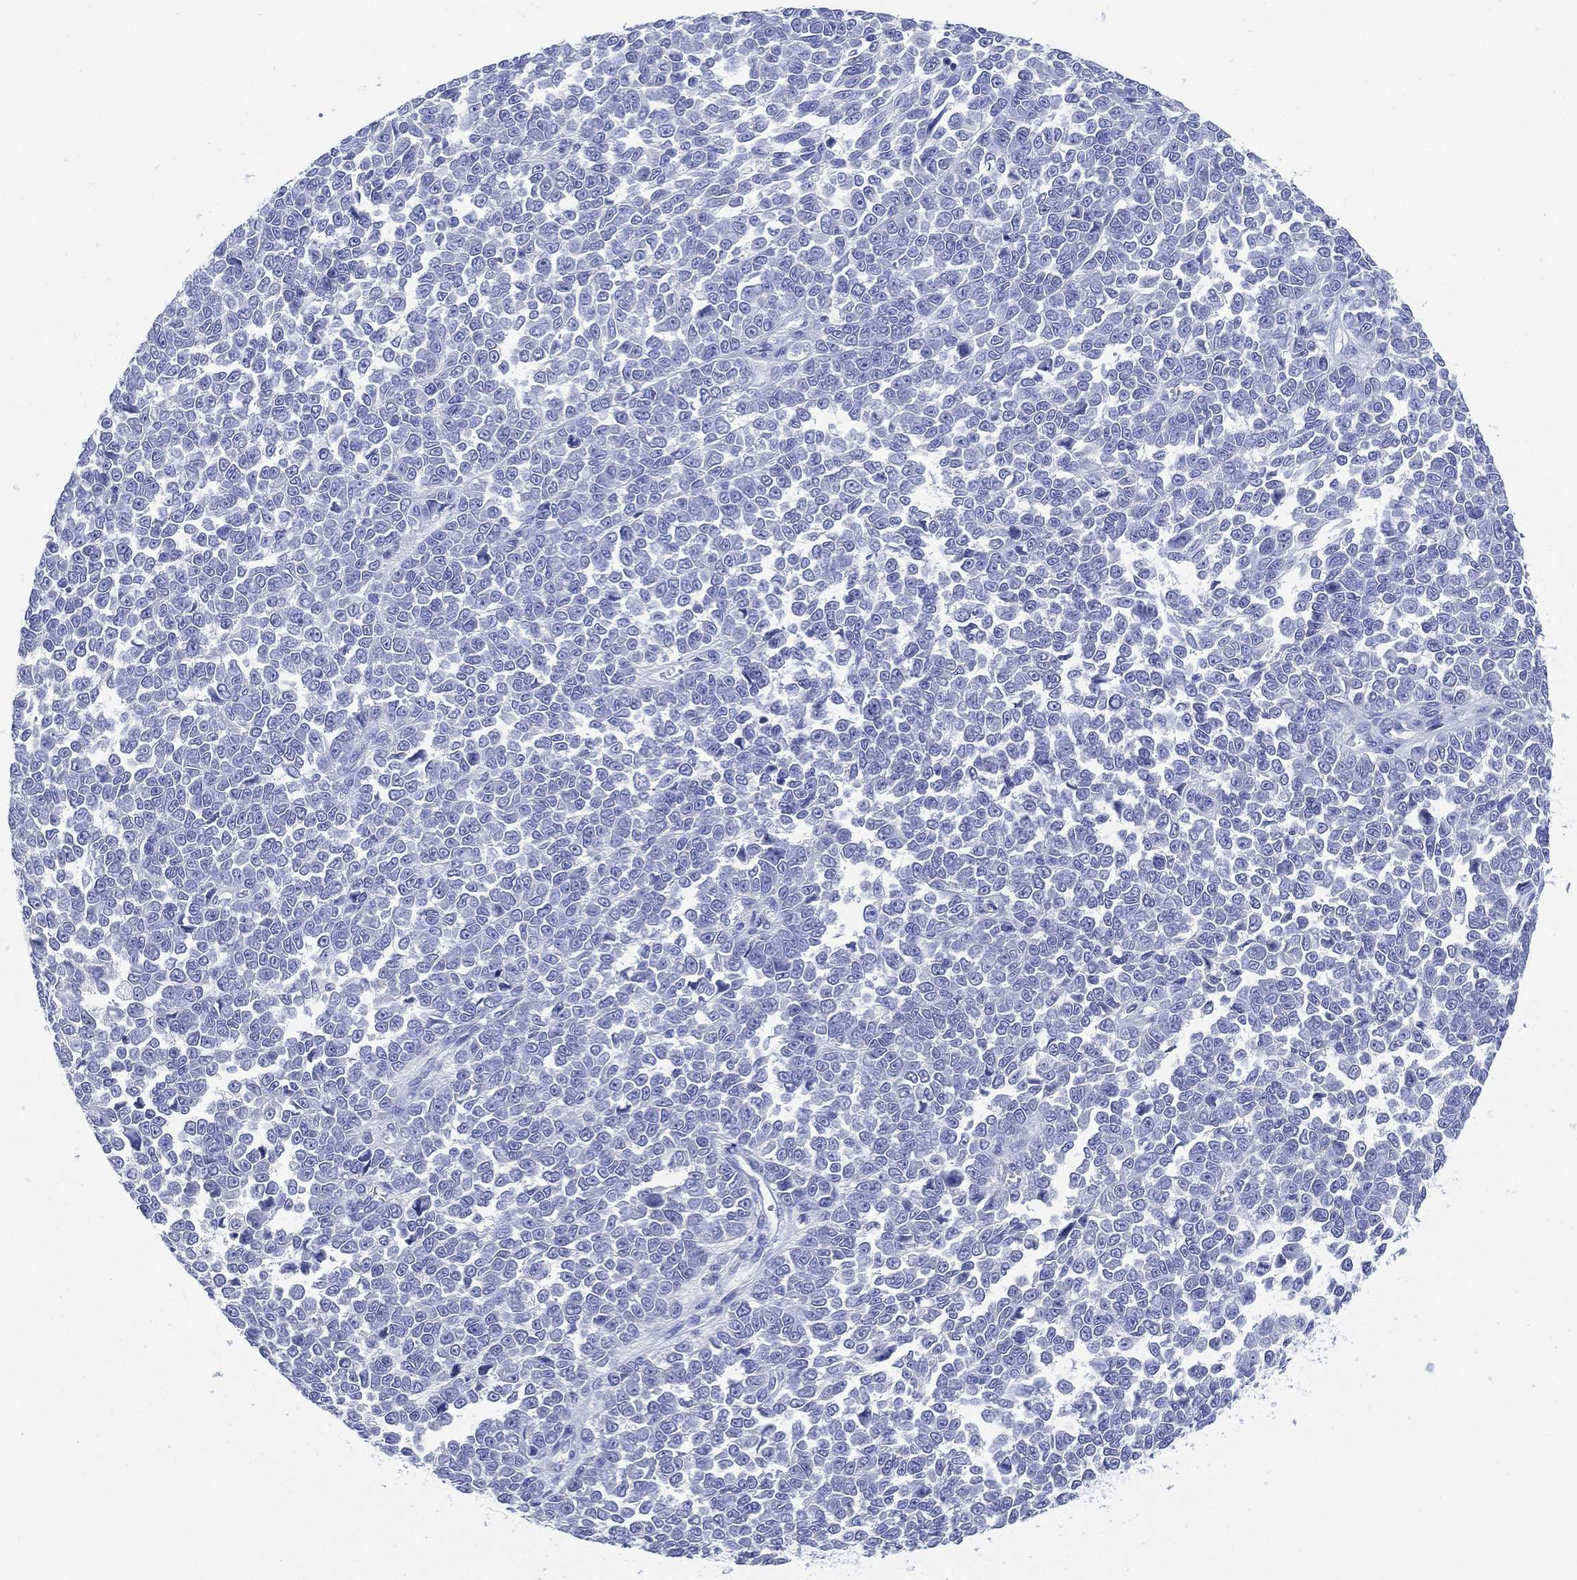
{"staining": {"intensity": "negative", "quantity": "none", "location": "none"}, "tissue": "melanoma", "cell_type": "Tumor cells", "image_type": "cancer", "snomed": [{"axis": "morphology", "description": "Malignant melanoma, NOS"}, {"axis": "topography", "description": "Skin"}], "caption": "IHC image of human melanoma stained for a protein (brown), which reveals no expression in tumor cells.", "gene": "SLC9C2", "patient": {"sex": "female", "age": 95}}